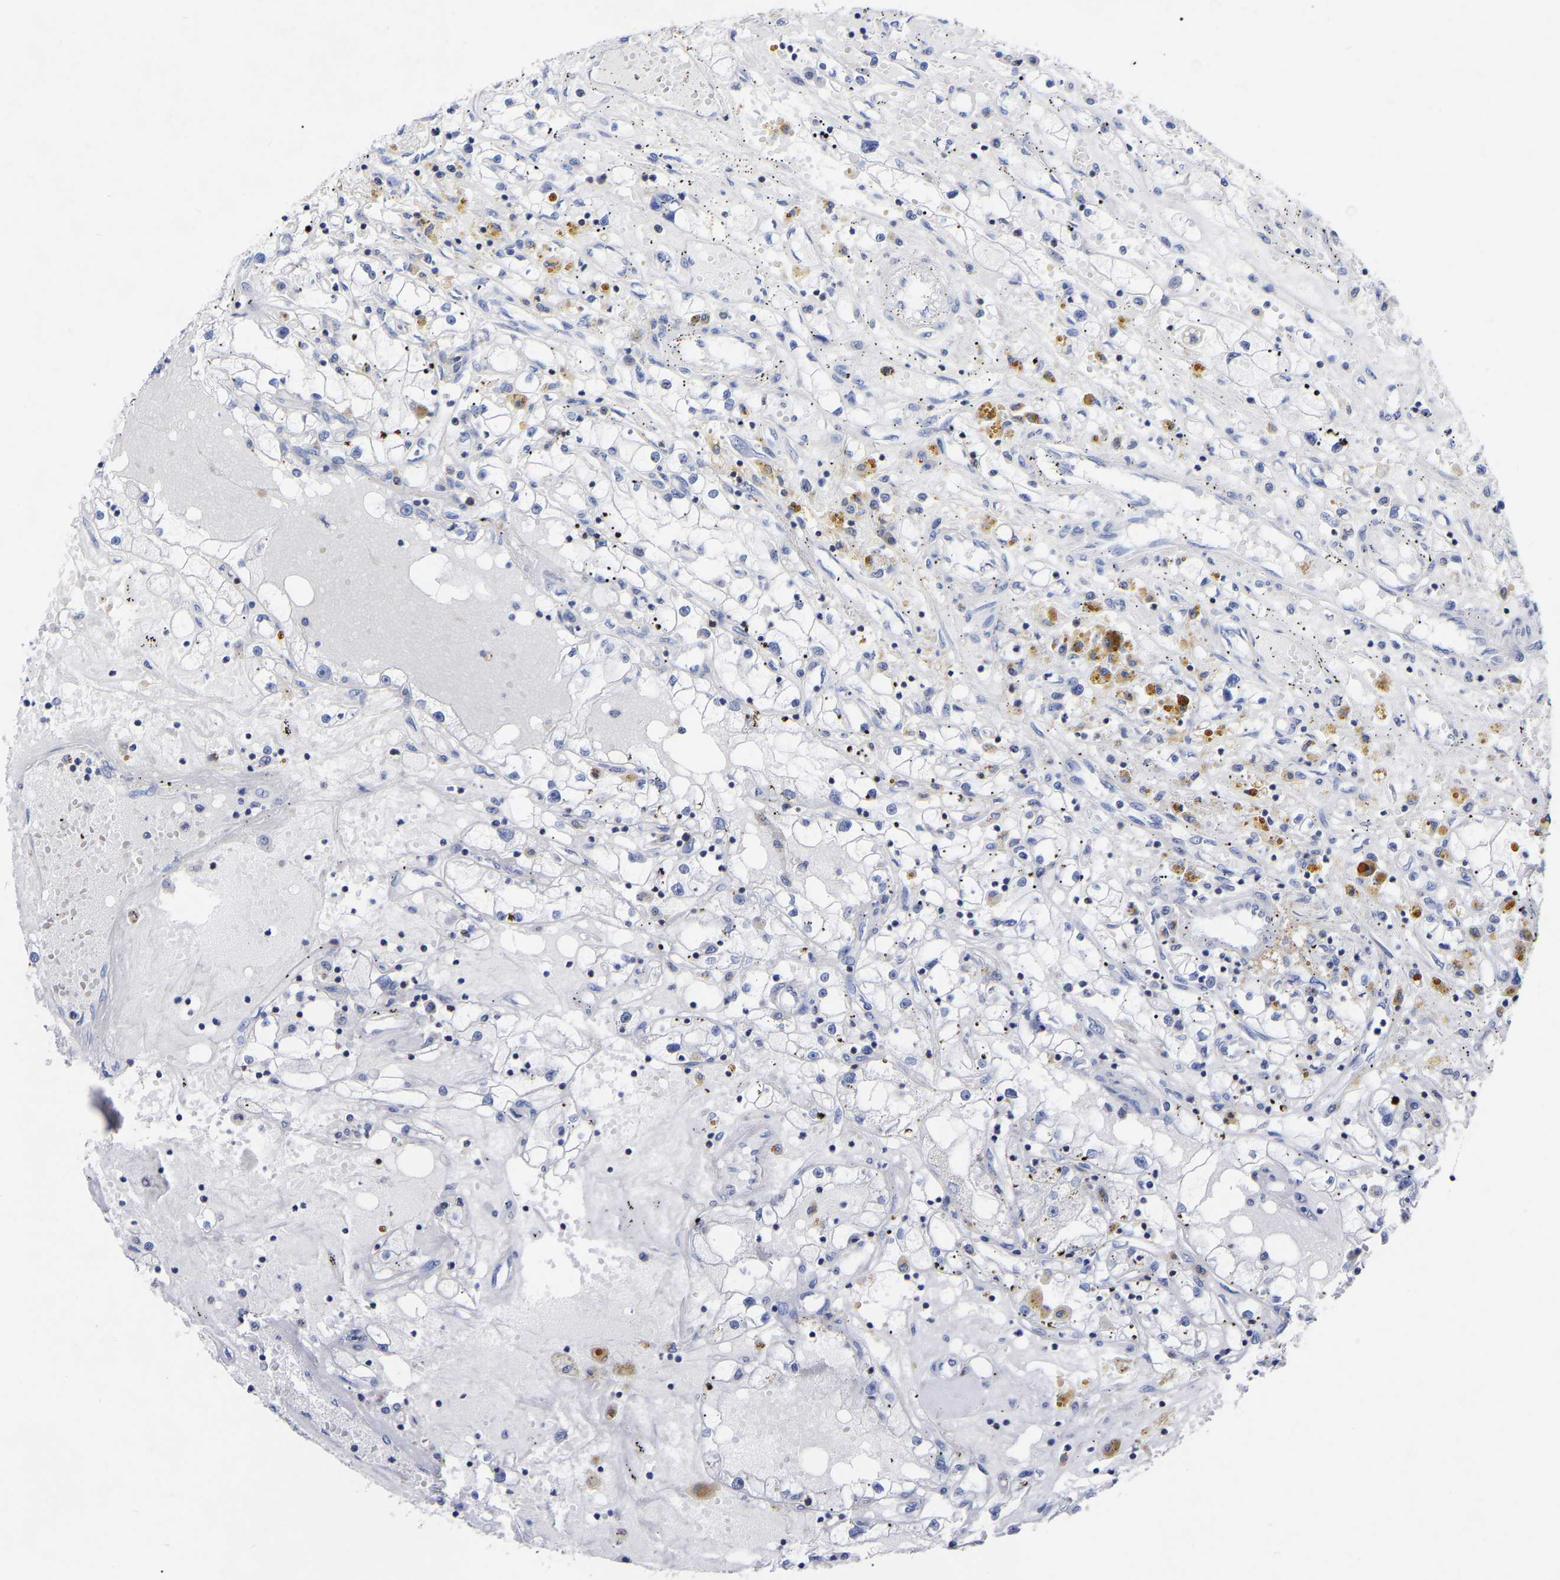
{"staining": {"intensity": "negative", "quantity": "none", "location": "none"}, "tissue": "renal cancer", "cell_type": "Tumor cells", "image_type": "cancer", "snomed": [{"axis": "morphology", "description": "Adenocarcinoma, NOS"}, {"axis": "topography", "description": "Kidney"}], "caption": "The photomicrograph shows no significant positivity in tumor cells of adenocarcinoma (renal).", "gene": "PTPN7", "patient": {"sex": "male", "age": 56}}